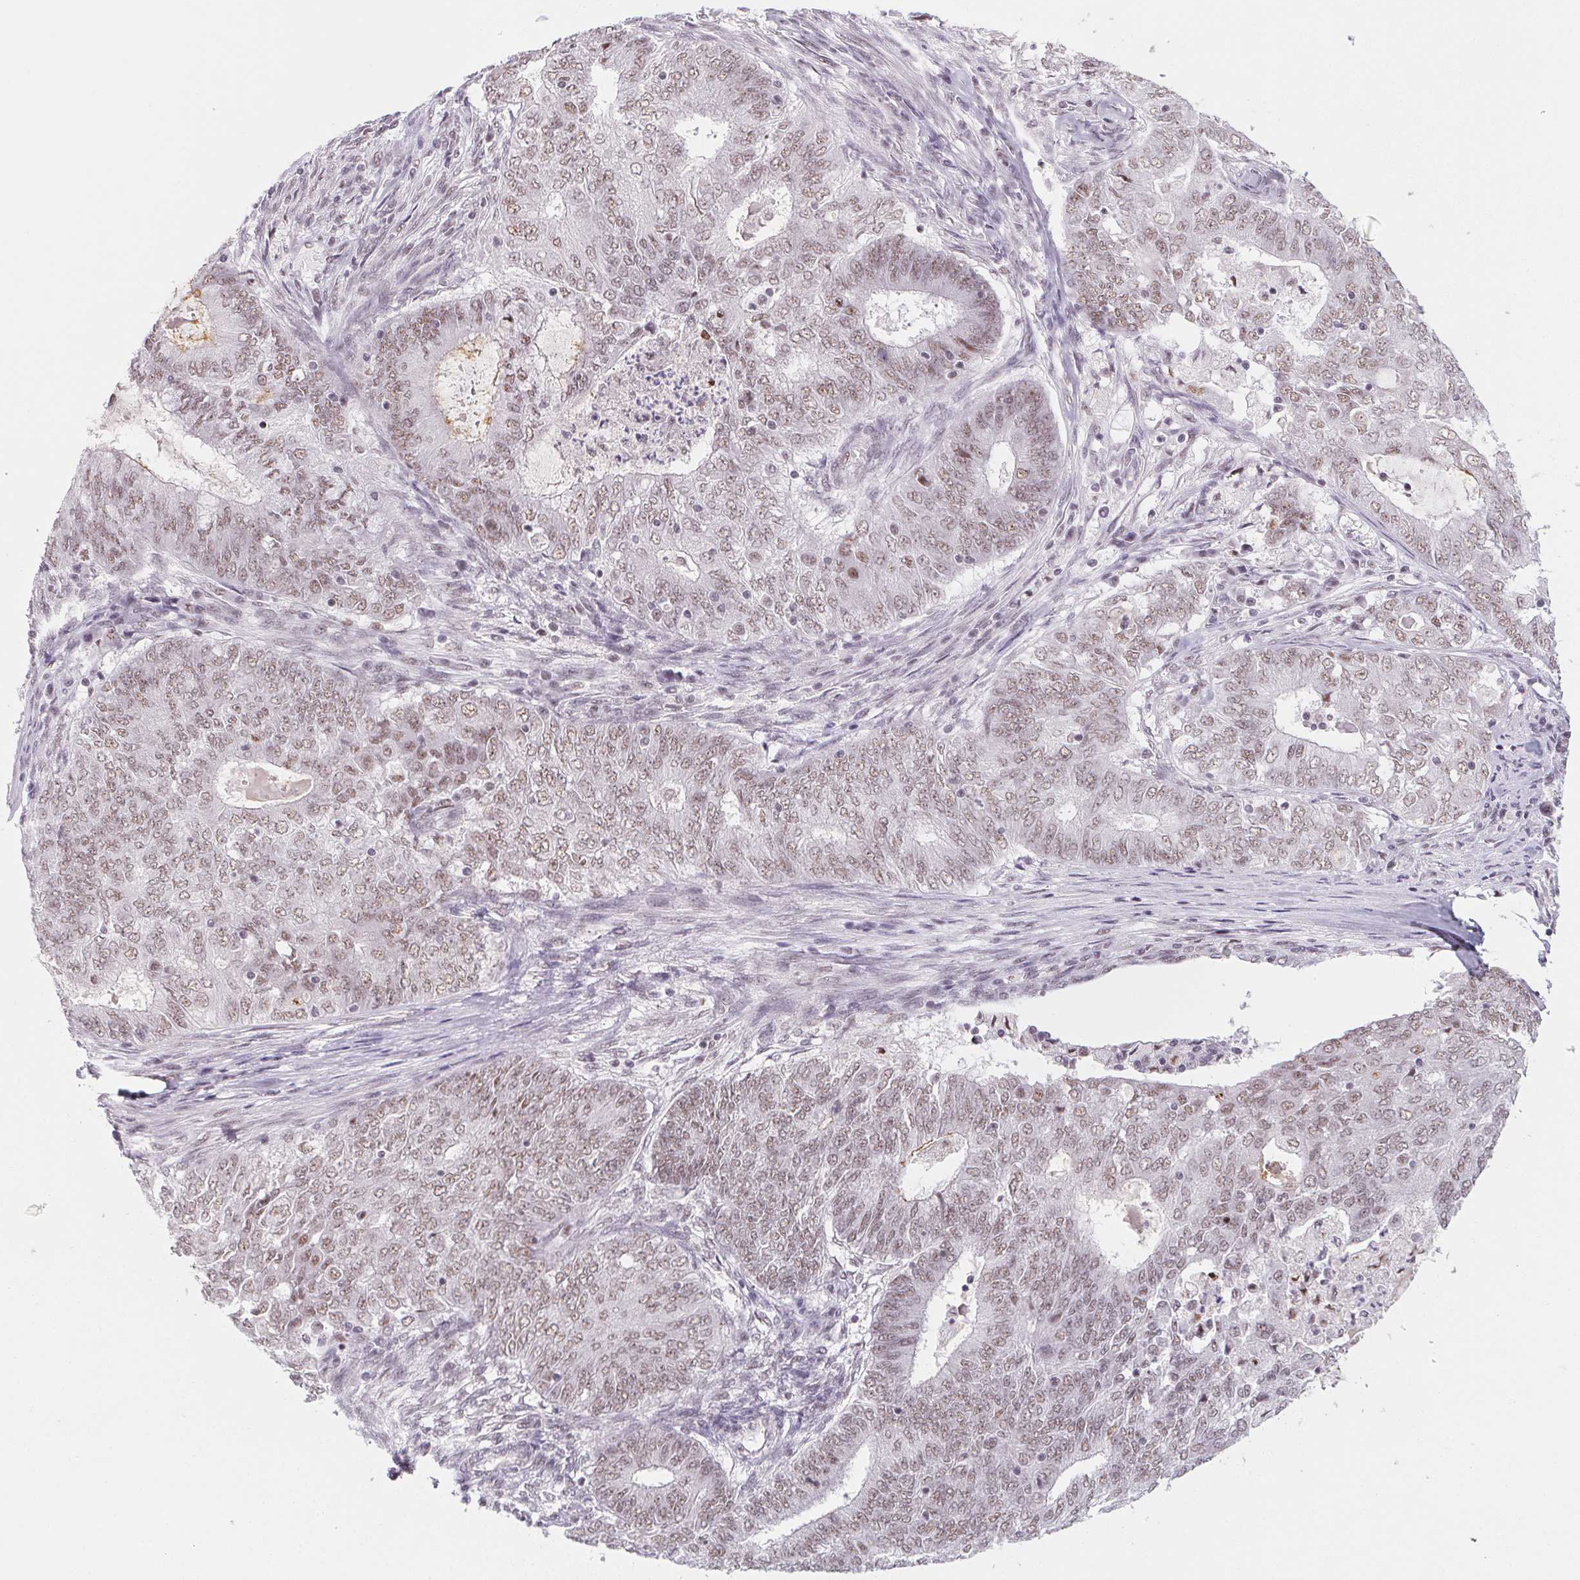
{"staining": {"intensity": "moderate", "quantity": ">75%", "location": "nuclear"}, "tissue": "endometrial cancer", "cell_type": "Tumor cells", "image_type": "cancer", "snomed": [{"axis": "morphology", "description": "Adenocarcinoma, NOS"}, {"axis": "topography", "description": "Endometrium"}], "caption": "High-magnification brightfield microscopy of endometrial adenocarcinoma stained with DAB (brown) and counterstained with hematoxylin (blue). tumor cells exhibit moderate nuclear positivity is present in approximately>75% of cells.", "gene": "SRSF7", "patient": {"sex": "female", "age": 62}}